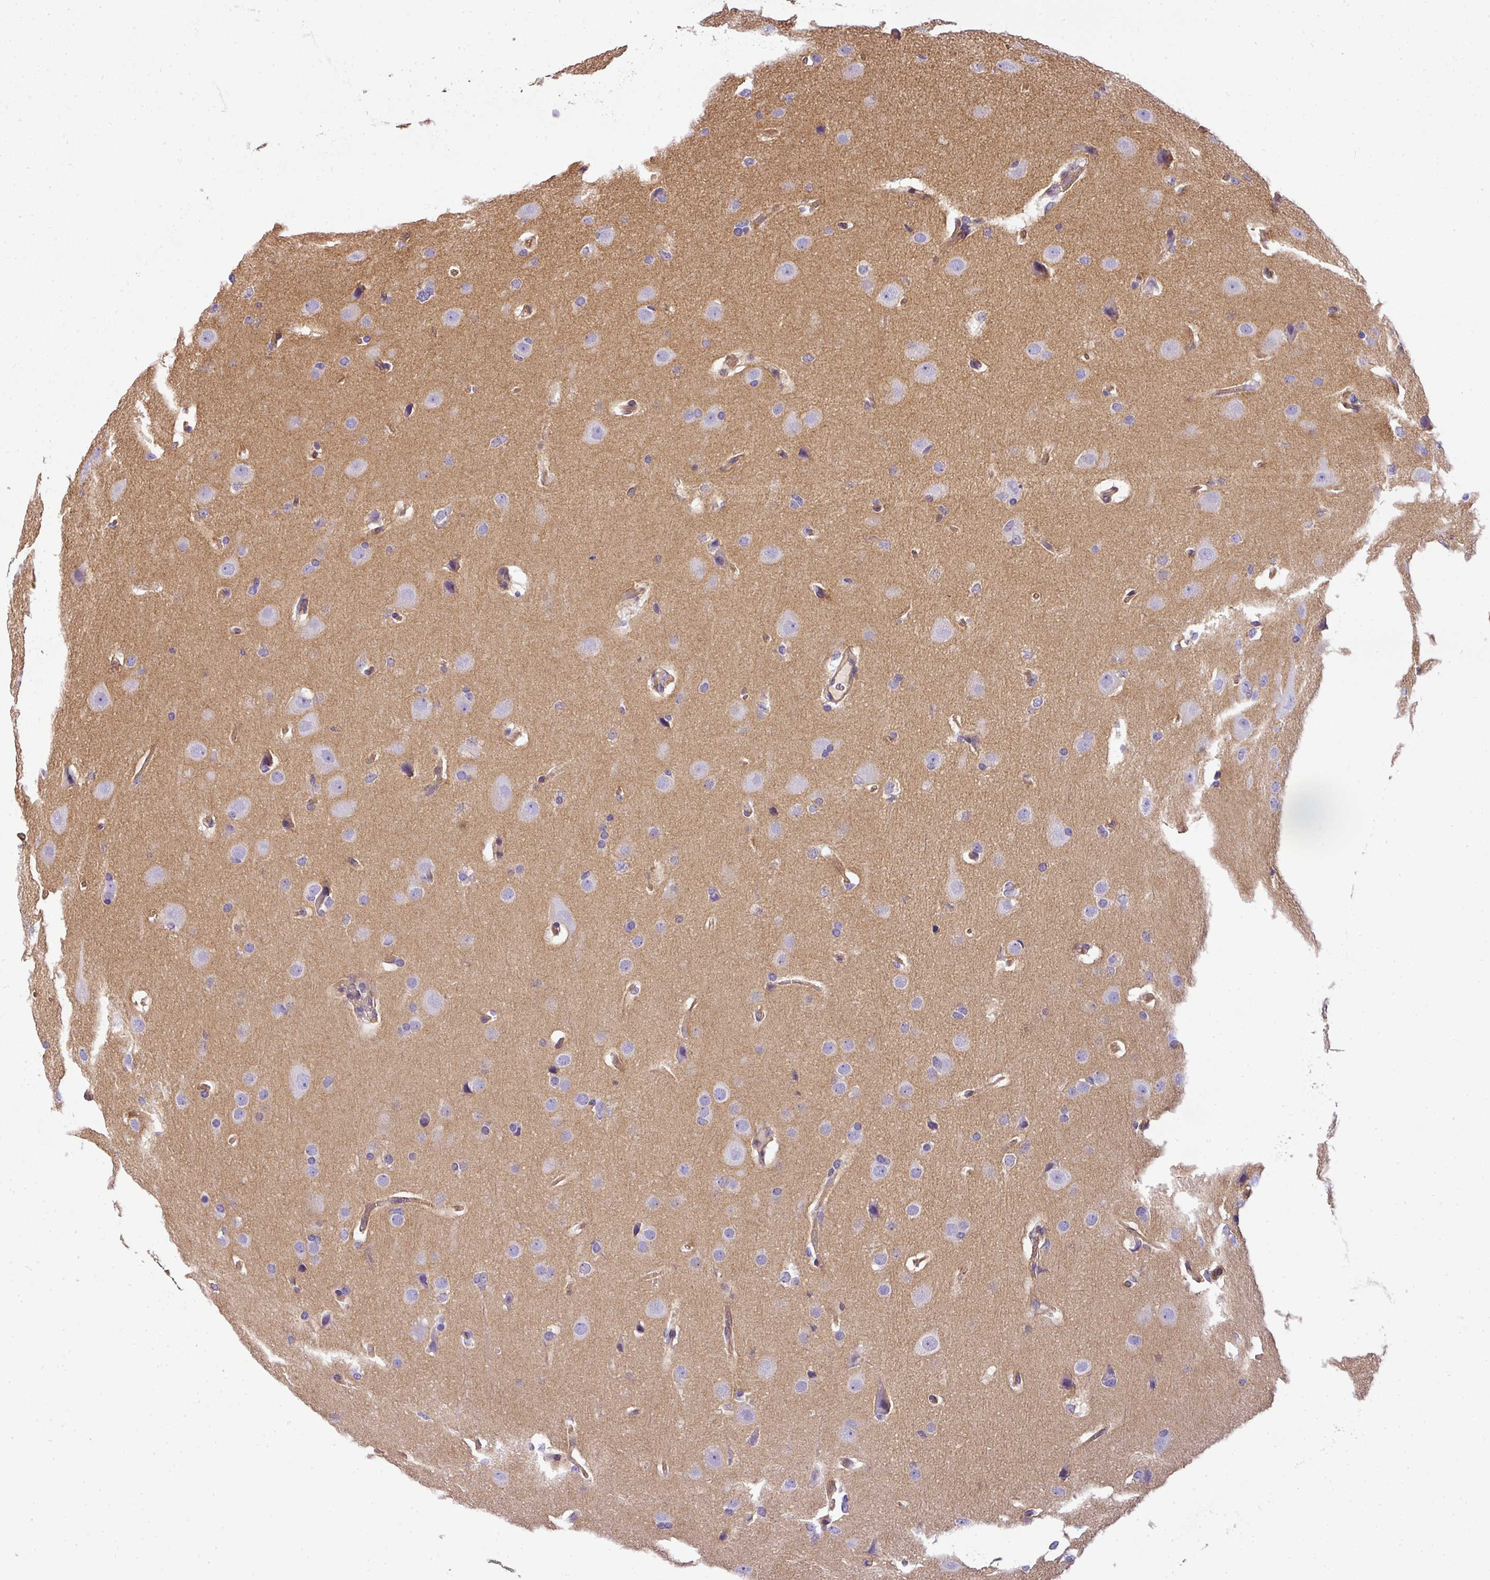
{"staining": {"intensity": "negative", "quantity": "none", "location": "none"}, "tissue": "glioma", "cell_type": "Tumor cells", "image_type": "cancer", "snomed": [{"axis": "morphology", "description": "Glioma, malignant, Low grade"}, {"axis": "topography", "description": "Brain"}], "caption": "Malignant low-grade glioma was stained to show a protein in brown. There is no significant positivity in tumor cells.", "gene": "OR11H4", "patient": {"sex": "female", "age": 37}}